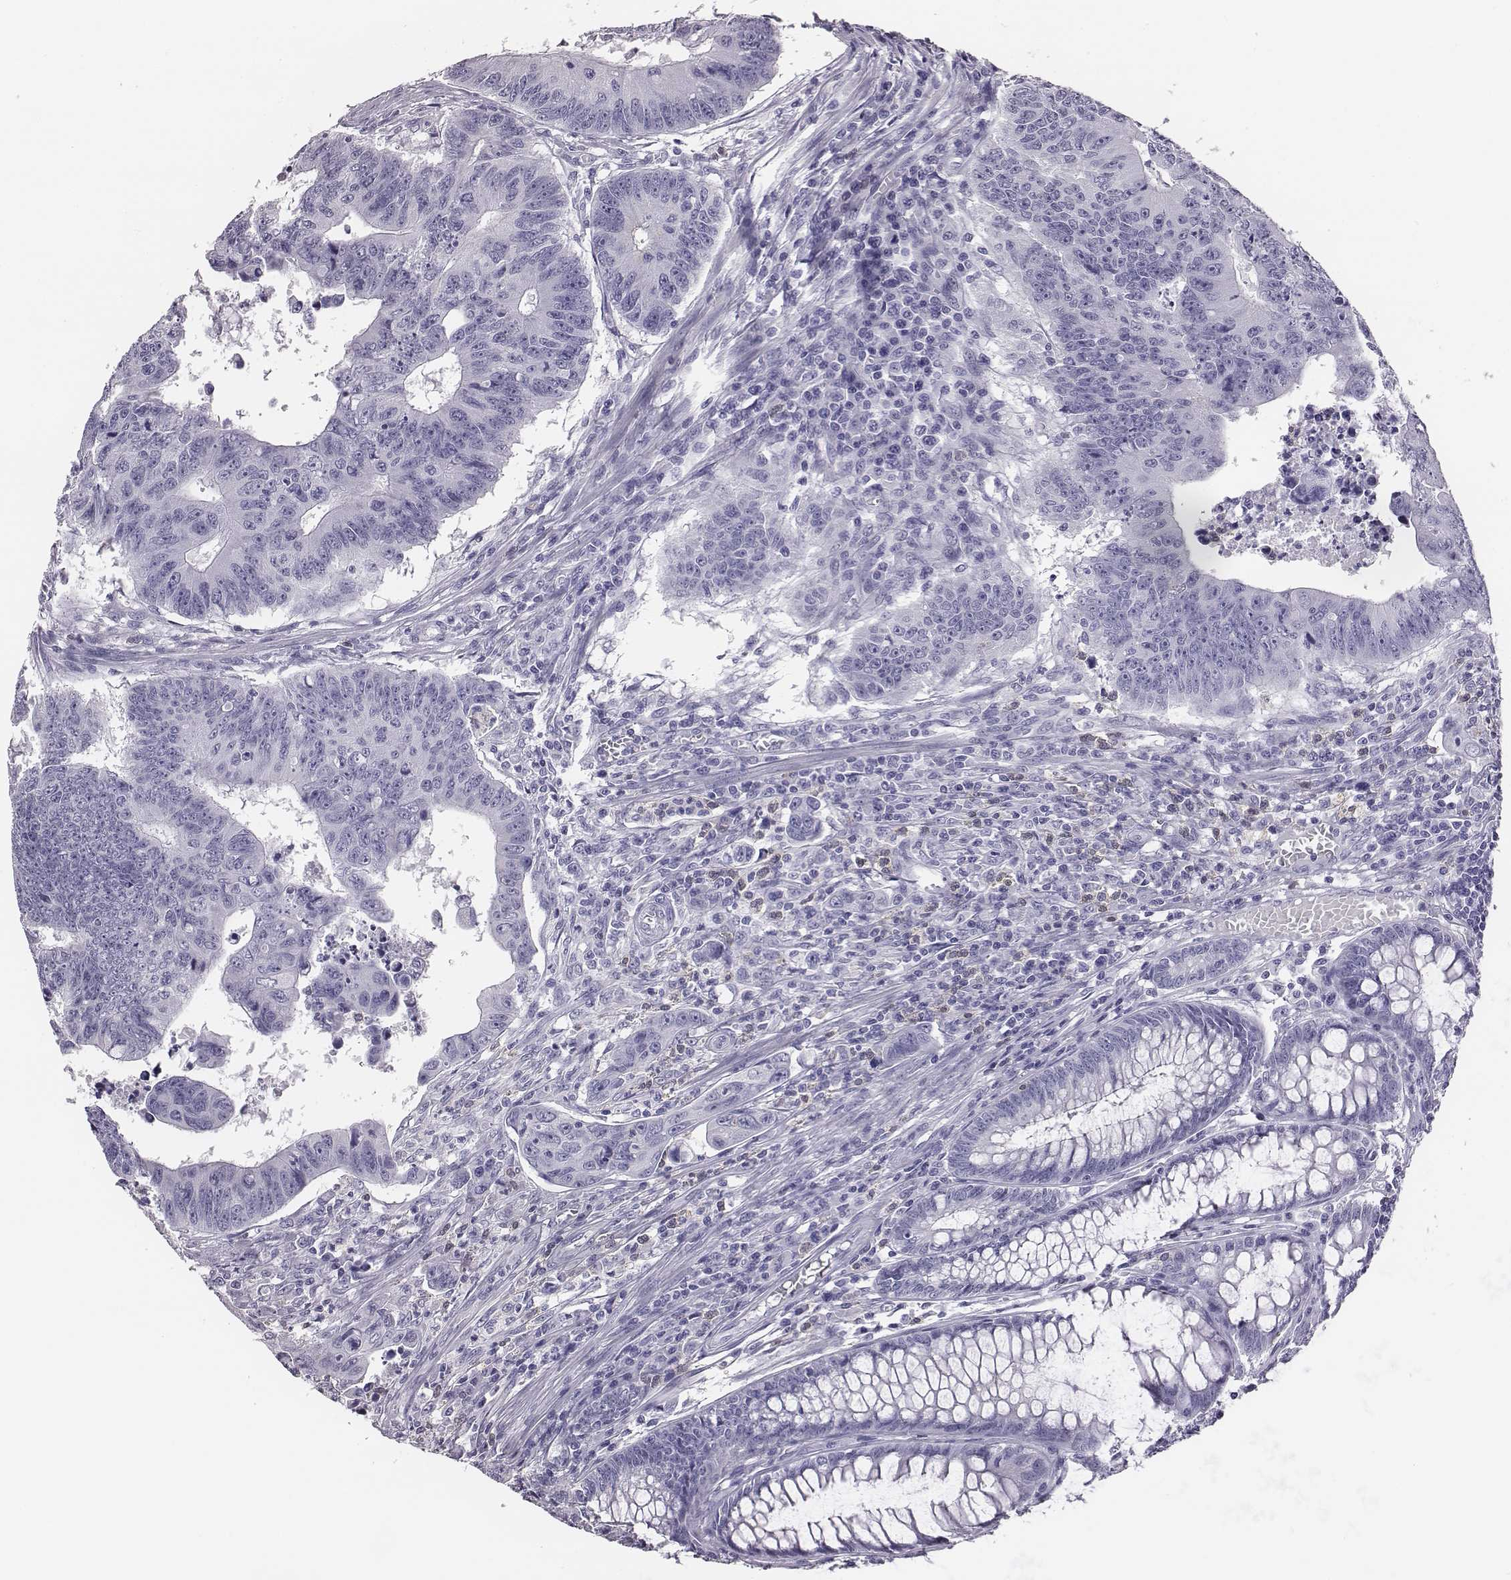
{"staining": {"intensity": "negative", "quantity": "none", "location": "none"}, "tissue": "colorectal cancer", "cell_type": "Tumor cells", "image_type": "cancer", "snomed": [{"axis": "morphology", "description": "Adenocarcinoma, NOS"}, {"axis": "topography", "description": "Rectum"}], "caption": "The image demonstrates no significant positivity in tumor cells of colorectal cancer (adenocarcinoma). (DAB immunohistochemistry (IHC) visualized using brightfield microscopy, high magnification).", "gene": "ACOD1", "patient": {"sex": "female", "age": 85}}